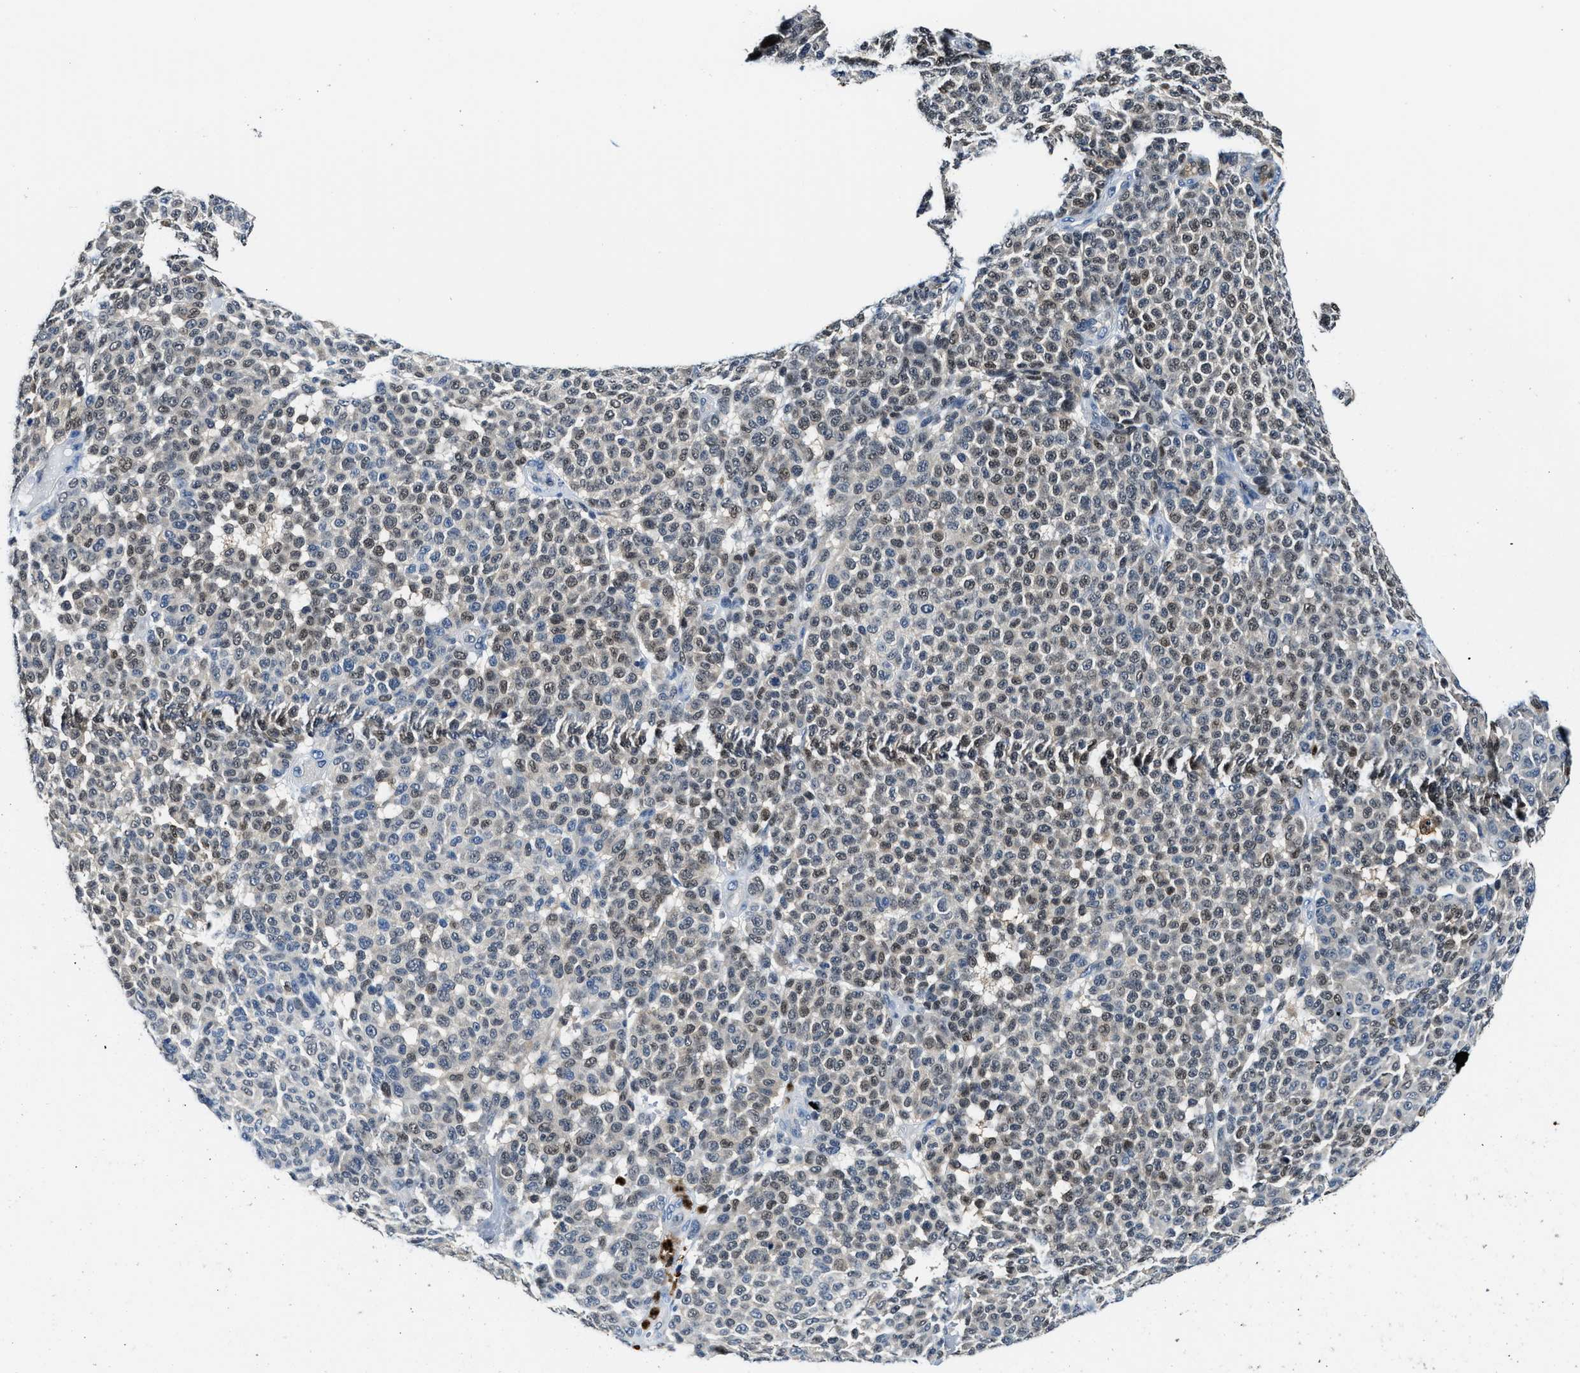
{"staining": {"intensity": "weak", "quantity": "25%-75%", "location": "nuclear"}, "tissue": "melanoma", "cell_type": "Tumor cells", "image_type": "cancer", "snomed": [{"axis": "morphology", "description": "Malignant melanoma, NOS"}, {"axis": "topography", "description": "Skin"}], "caption": "Immunohistochemical staining of melanoma displays weak nuclear protein positivity in approximately 25%-75% of tumor cells.", "gene": "LTA4H", "patient": {"sex": "male", "age": 59}}